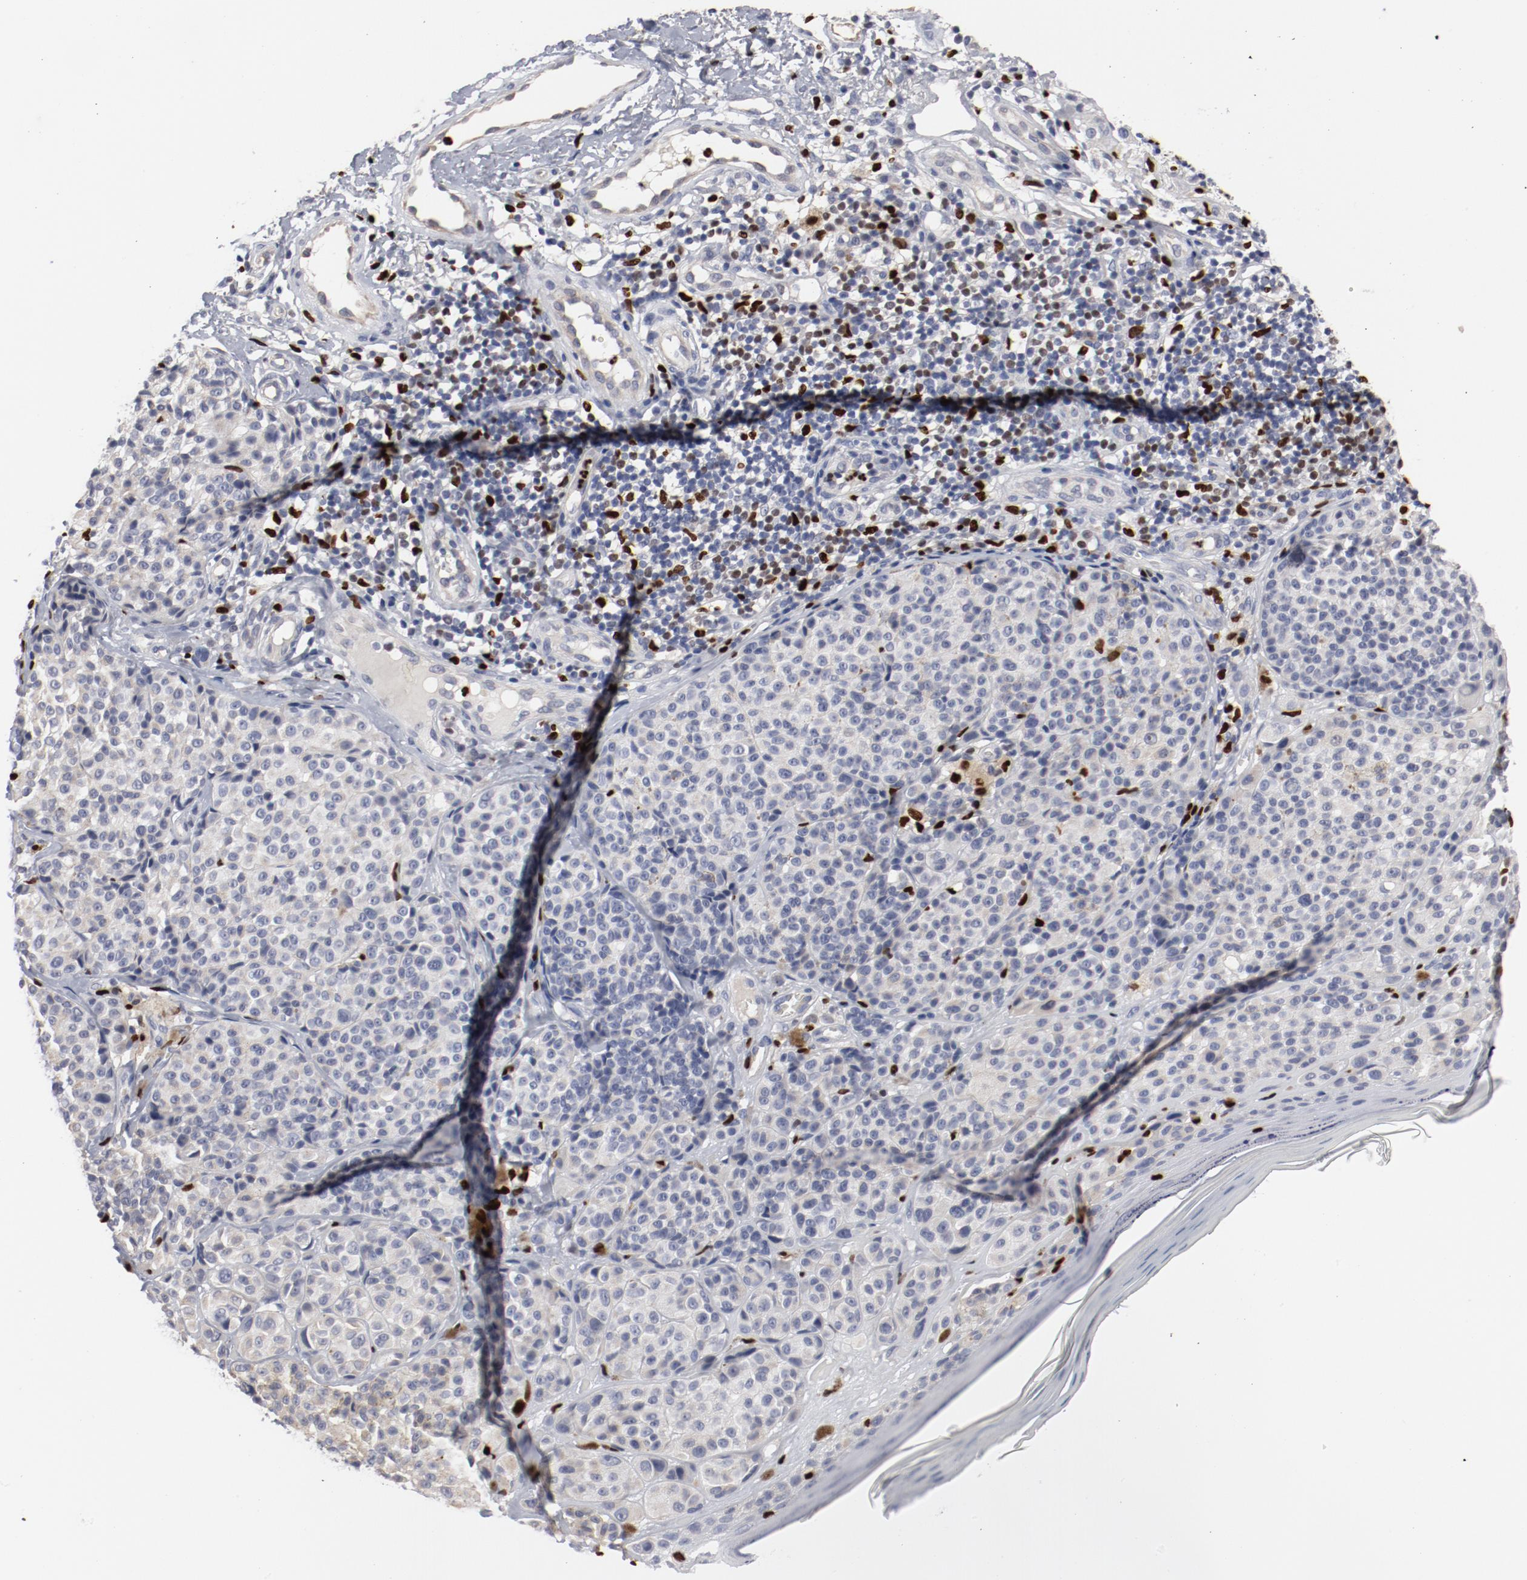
{"staining": {"intensity": "weak", "quantity": "<25%", "location": "cytoplasmic/membranous"}, "tissue": "melanoma", "cell_type": "Tumor cells", "image_type": "cancer", "snomed": [{"axis": "morphology", "description": "Malignant melanoma, NOS"}, {"axis": "topography", "description": "Skin"}], "caption": "Image shows no significant protein positivity in tumor cells of melanoma.", "gene": "SPI1", "patient": {"sex": "female", "age": 75}}